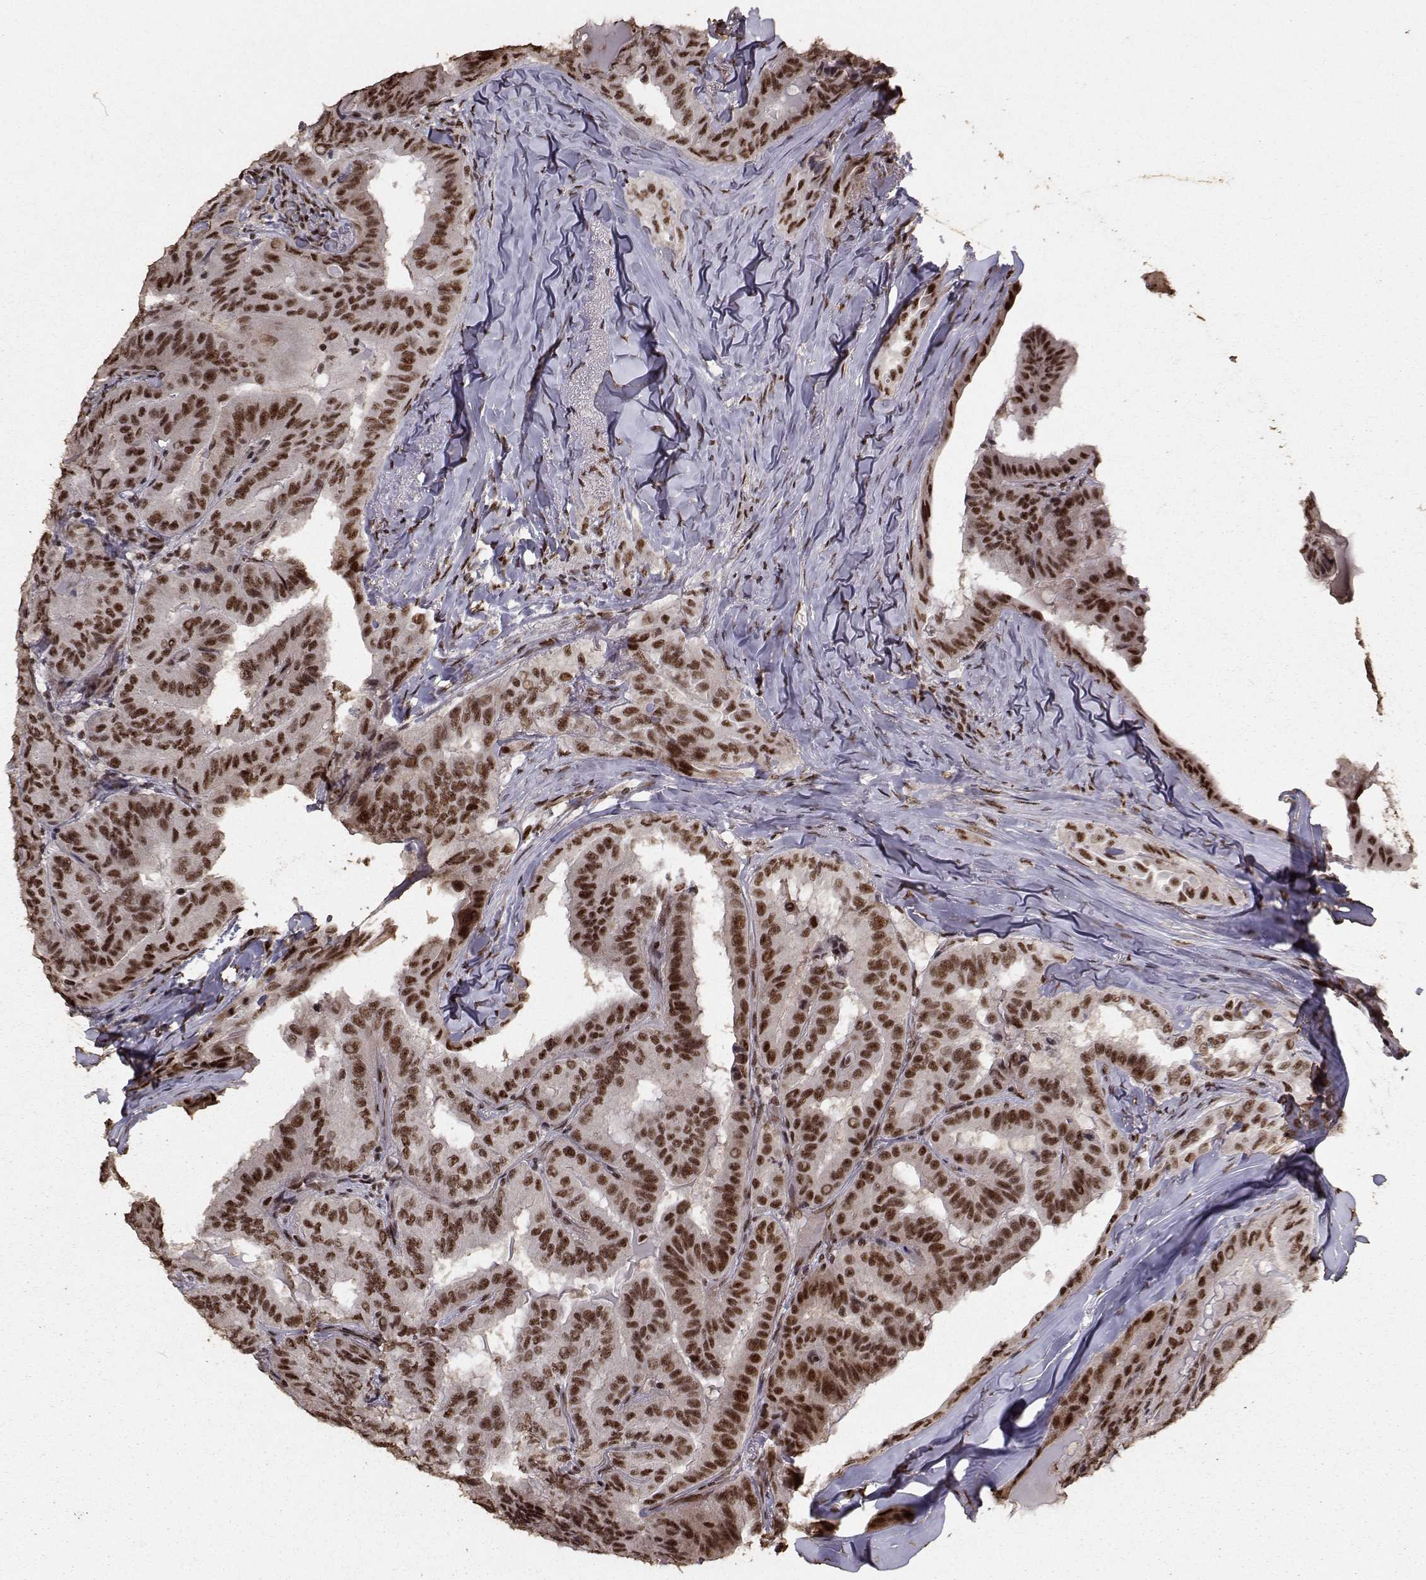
{"staining": {"intensity": "strong", "quantity": ">75%", "location": "nuclear"}, "tissue": "thyroid cancer", "cell_type": "Tumor cells", "image_type": "cancer", "snomed": [{"axis": "morphology", "description": "Papillary adenocarcinoma, NOS"}, {"axis": "topography", "description": "Thyroid gland"}], "caption": "Tumor cells reveal high levels of strong nuclear positivity in approximately >75% of cells in thyroid cancer (papillary adenocarcinoma). (DAB (3,3'-diaminobenzidine) = brown stain, brightfield microscopy at high magnification).", "gene": "SF1", "patient": {"sex": "female", "age": 68}}